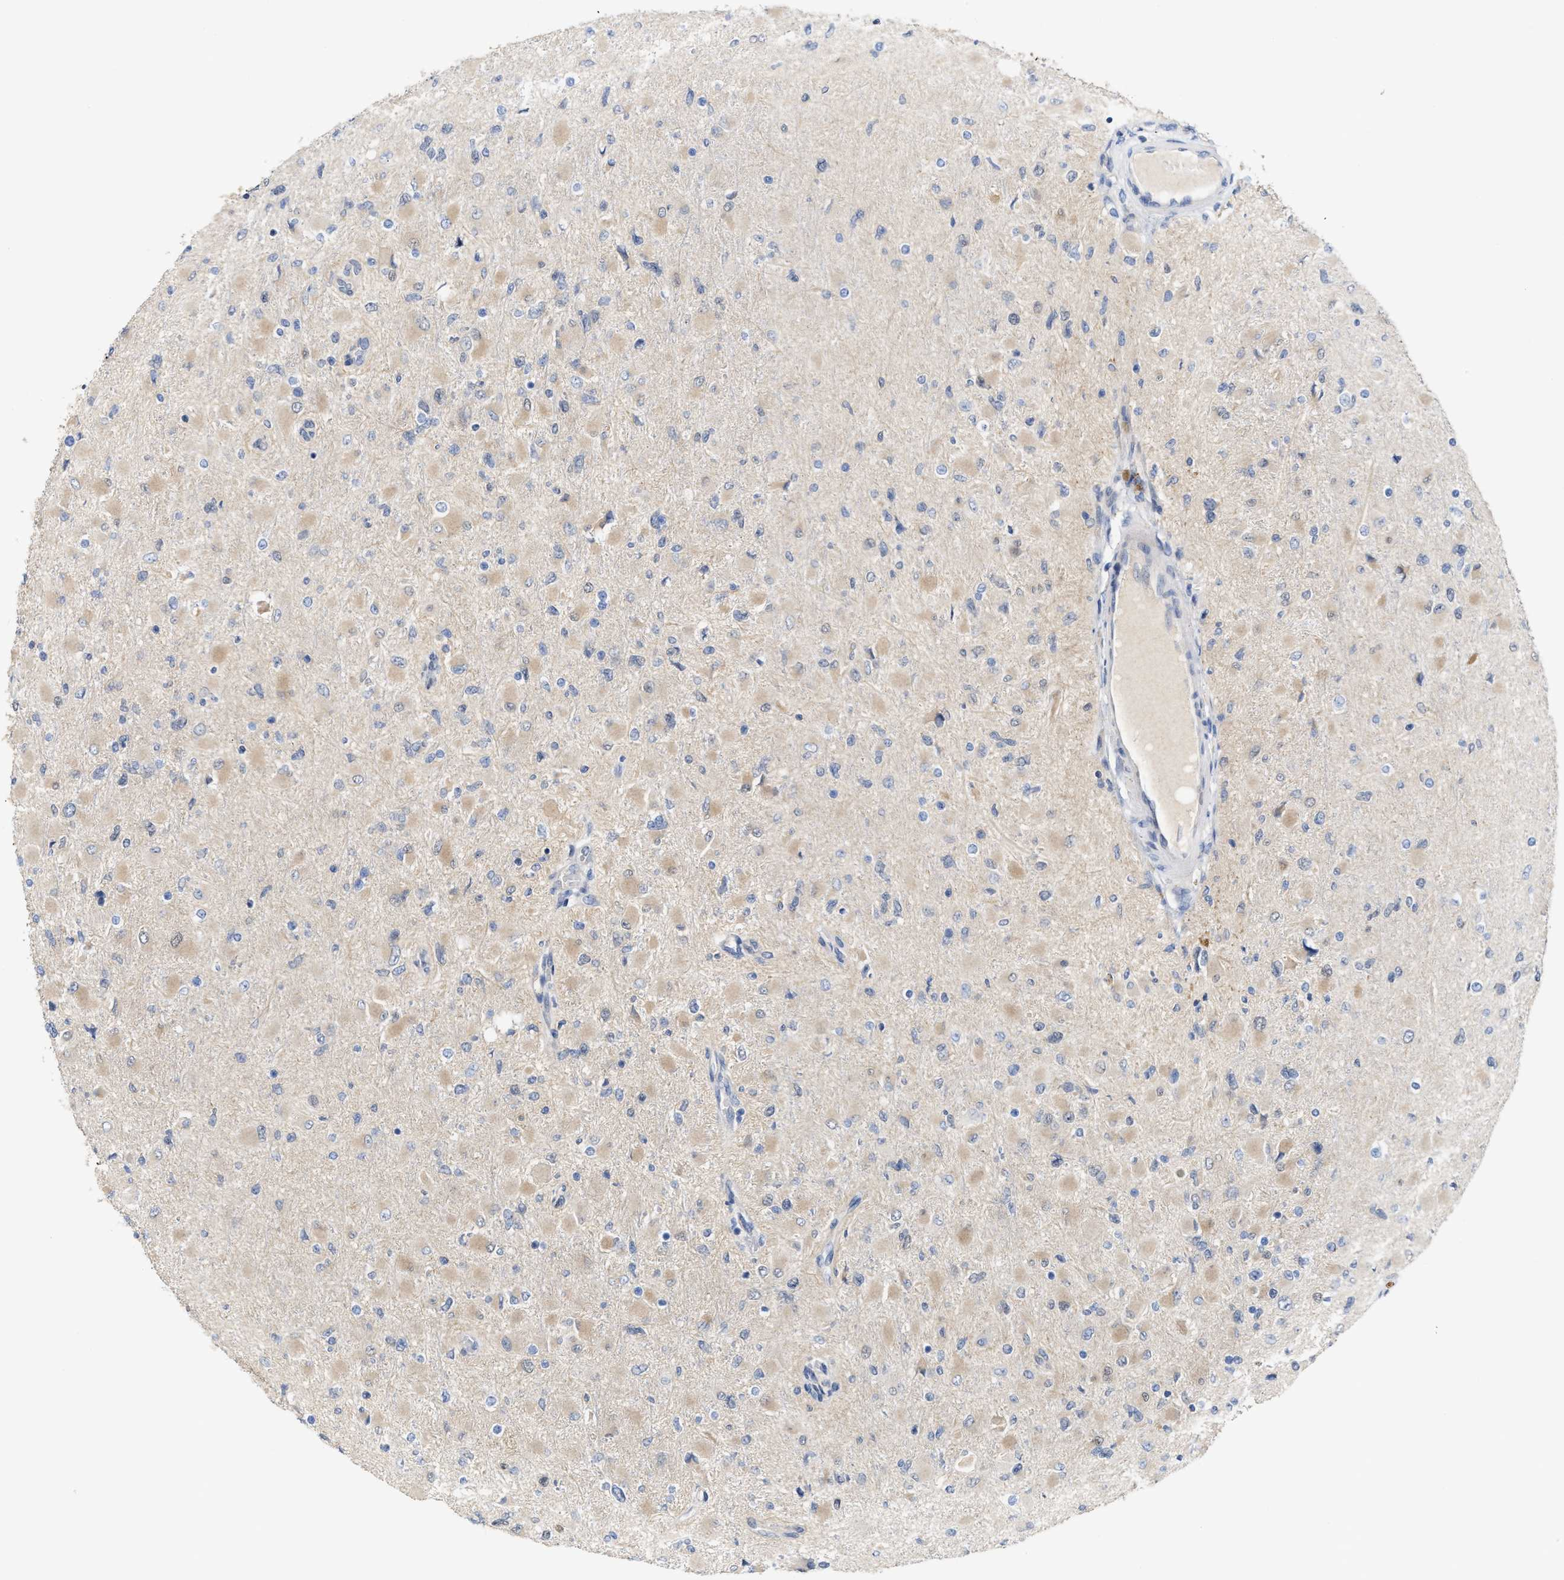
{"staining": {"intensity": "weak", "quantity": "<25%", "location": "cytoplasmic/membranous"}, "tissue": "glioma", "cell_type": "Tumor cells", "image_type": "cancer", "snomed": [{"axis": "morphology", "description": "Glioma, malignant, High grade"}, {"axis": "topography", "description": "Cerebral cortex"}], "caption": "This image is of glioma stained with immunohistochemistry (IHC) to label a protein in brown with the nuclei are counter-stained blue. There is no positivity in tumor cells. (Stains: DAB IHC with hematoxylin counter stain, Microscopy: brightfield microscopy at high magnification).", "gene": "BBLN", "patient": {"sex": "female", "age": 36}}